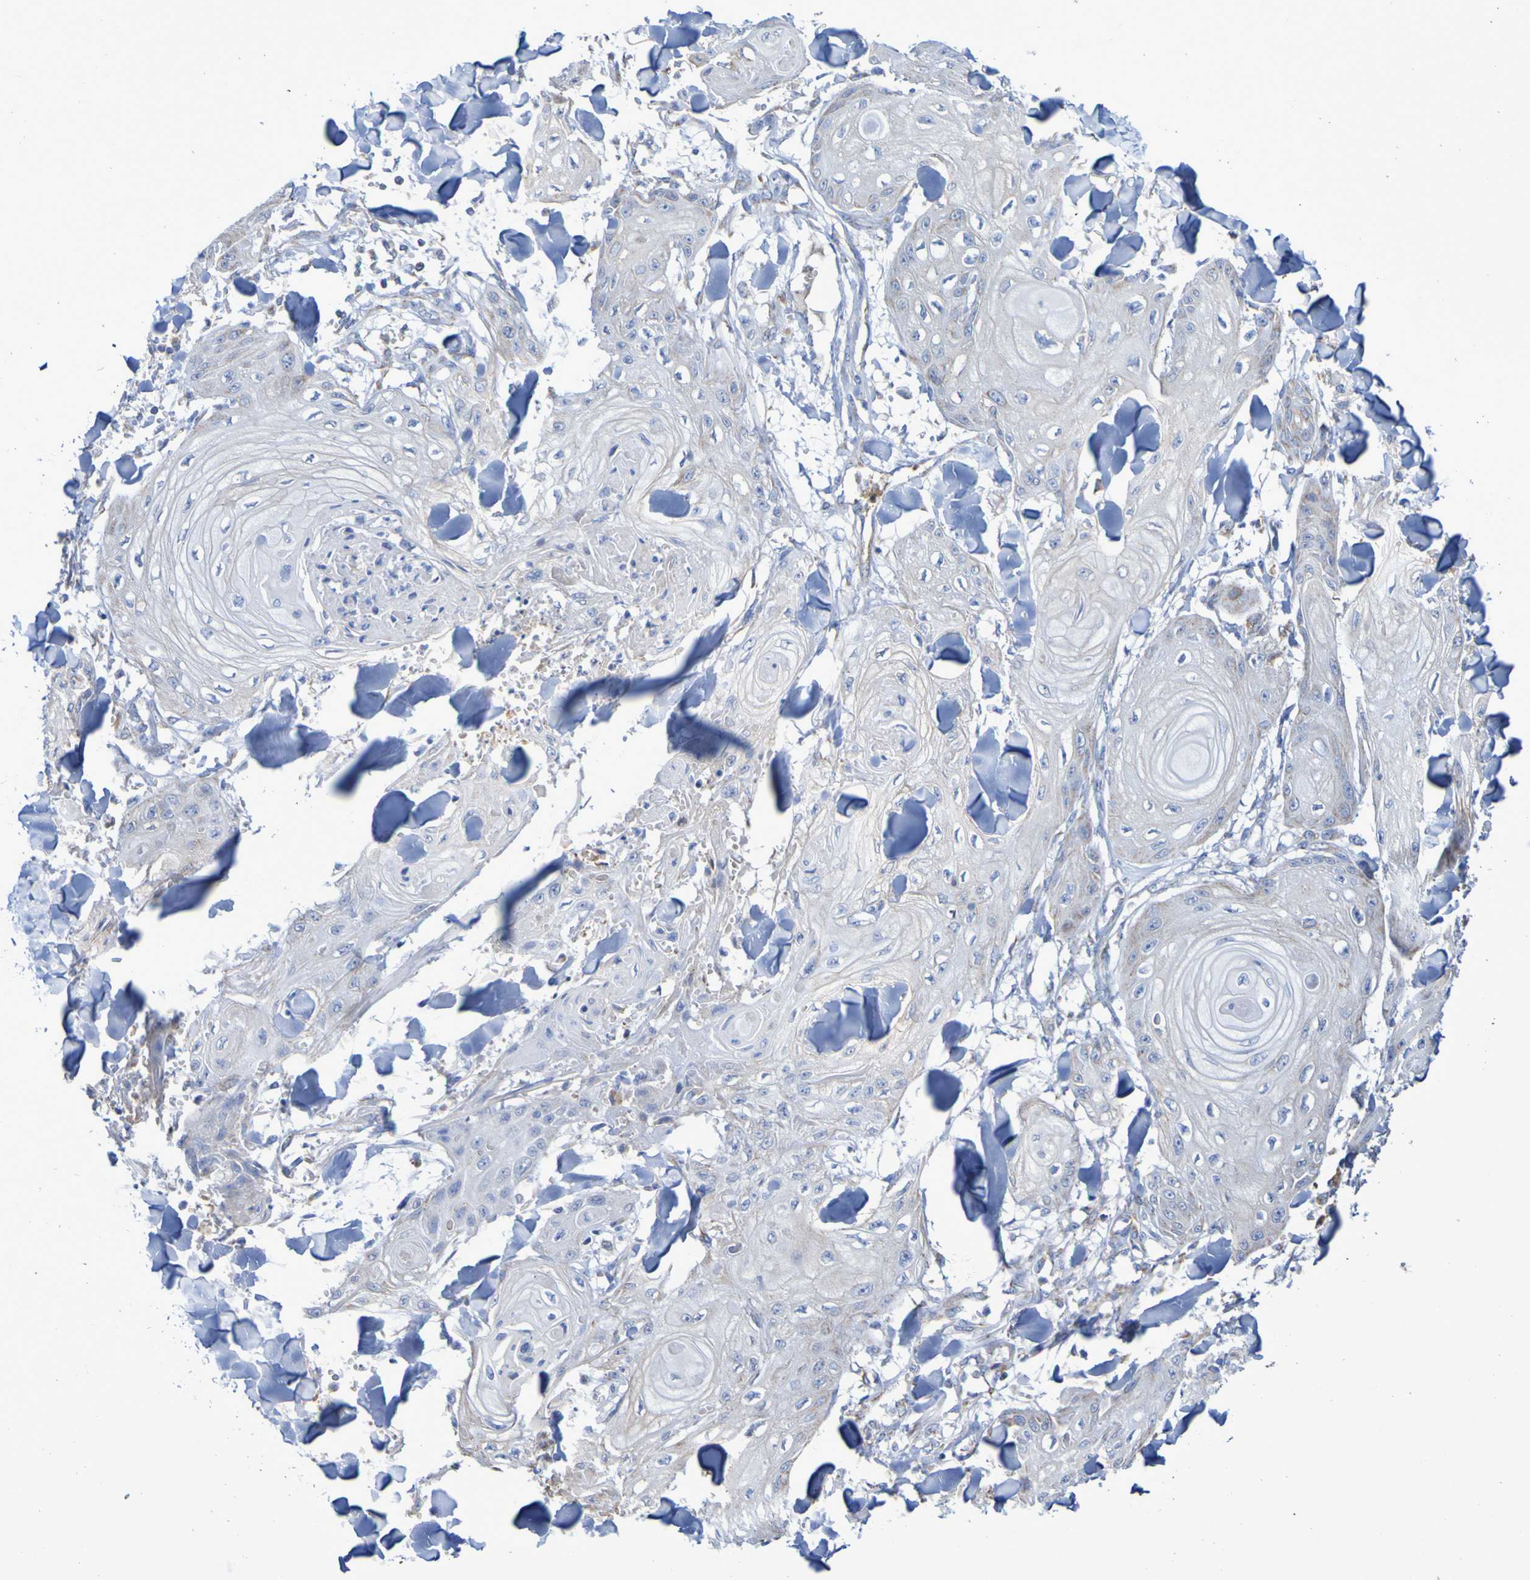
{"staining": {"intensity": "negative", "quantity": "none", "location": "none"}, "tissue": "skin cancer", "cell_type": "Tumor cells", "image_type": "cancer", "snomed": [{"axis": "morphology", "description": "Squamous cell carcinoma, NOS"}, {"axis": "topography", "description": "Skin"}], "caption": "The image reveals no staining of tumor cells in squamous cell carcinoma (skin).", "gene": "CNTN2", "patient": {"sex": "male", "age": 74}}